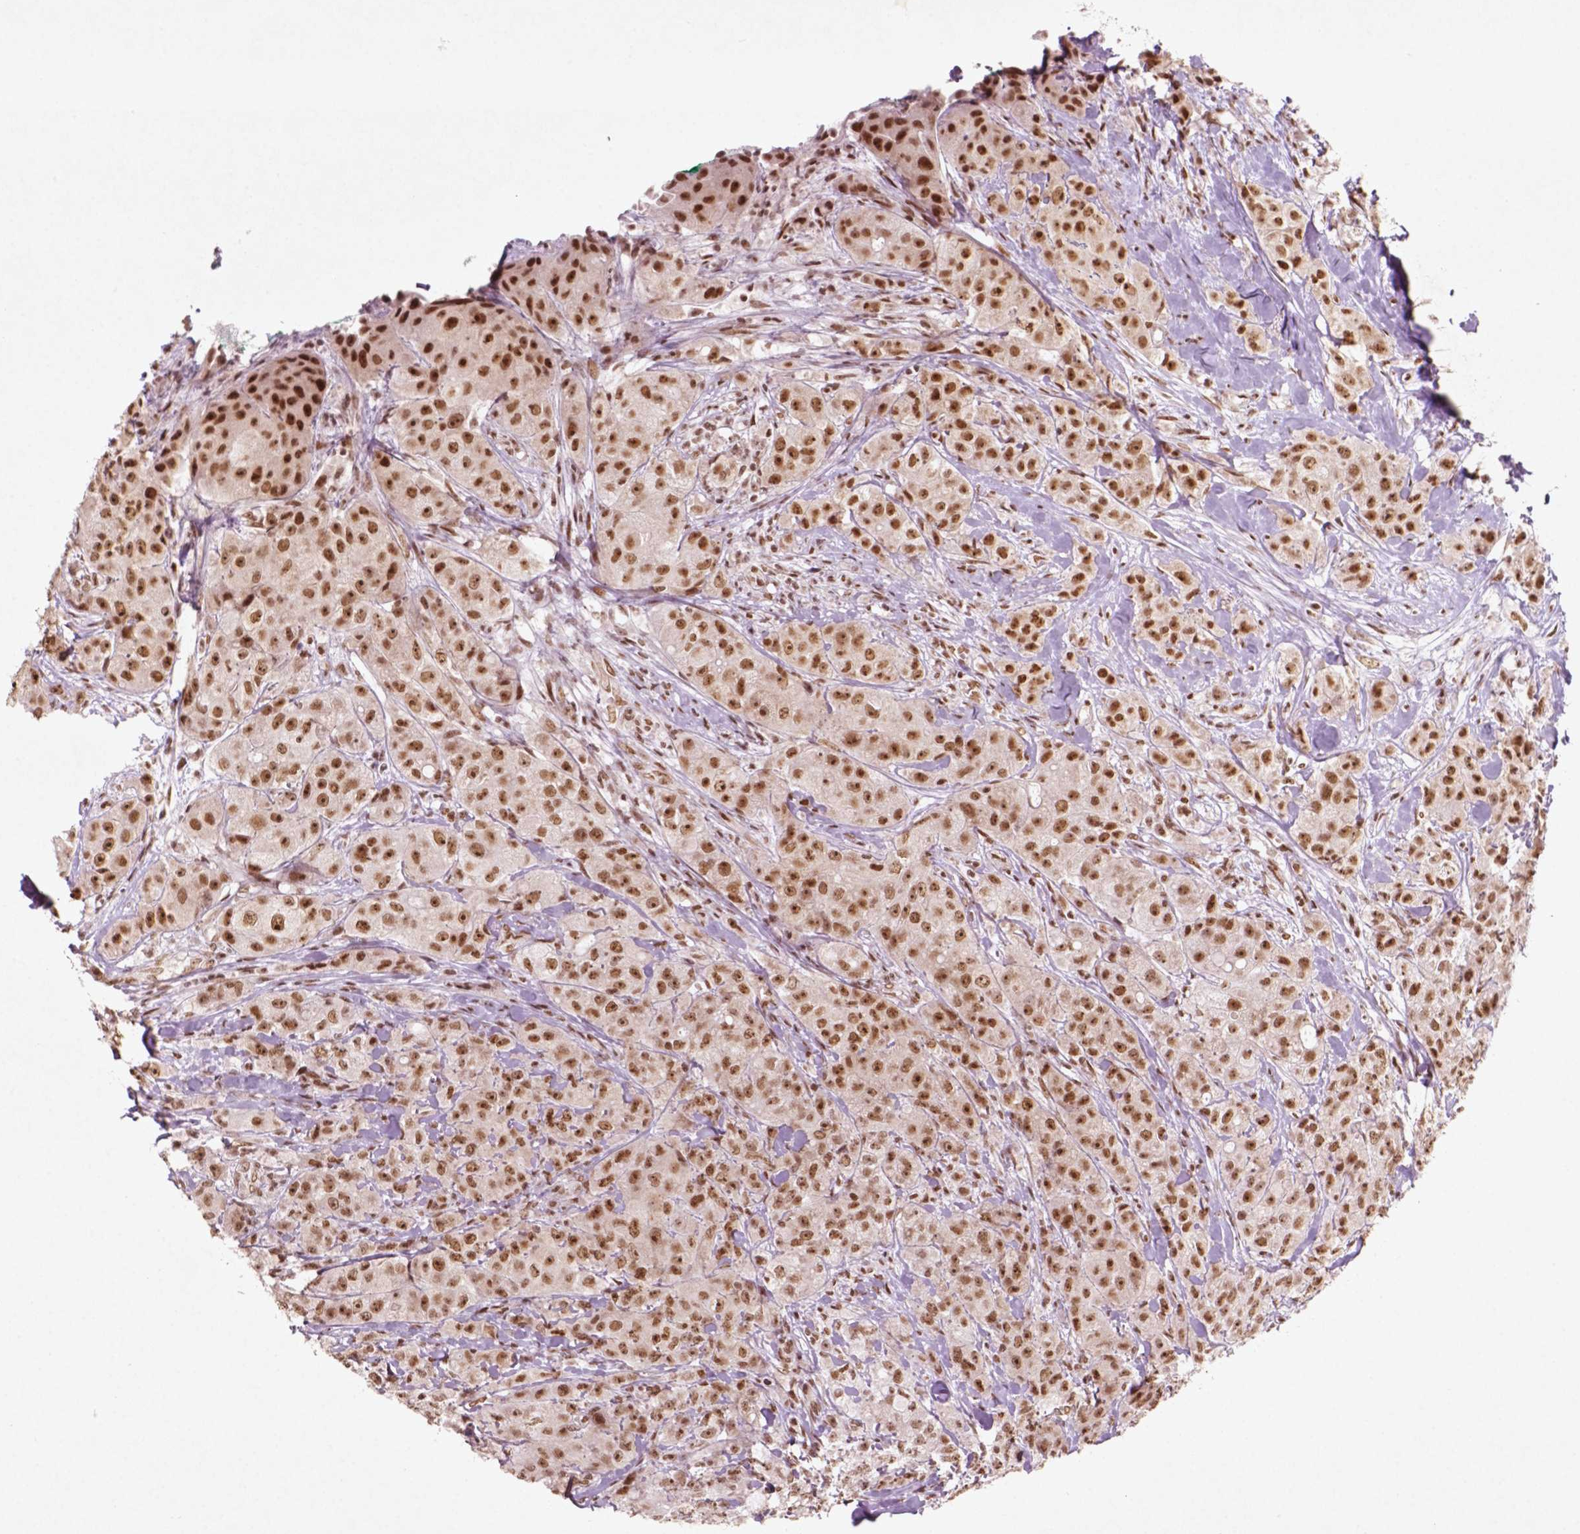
{"staining": {"intensity": "moderate", "quantity": ">75%", "location": "nuclear"}, "tissue": "breast cancer", "cell_type": "Tumor cells", "image_type": "cancer", "snomed": [{"axis": "morphology", "description": "Duct carcinoma"}, {"axis": "topography", "description": "Breast"}], "caption": "Immunohistochemical staining of breast cancer (intraductal carcinoma) demonstrates medium levels of moderate nuclear protein expression in approximately >75% of tumor cells.", "gene": "HMG20B", "patient": {"sex": "female", "age": 43}}